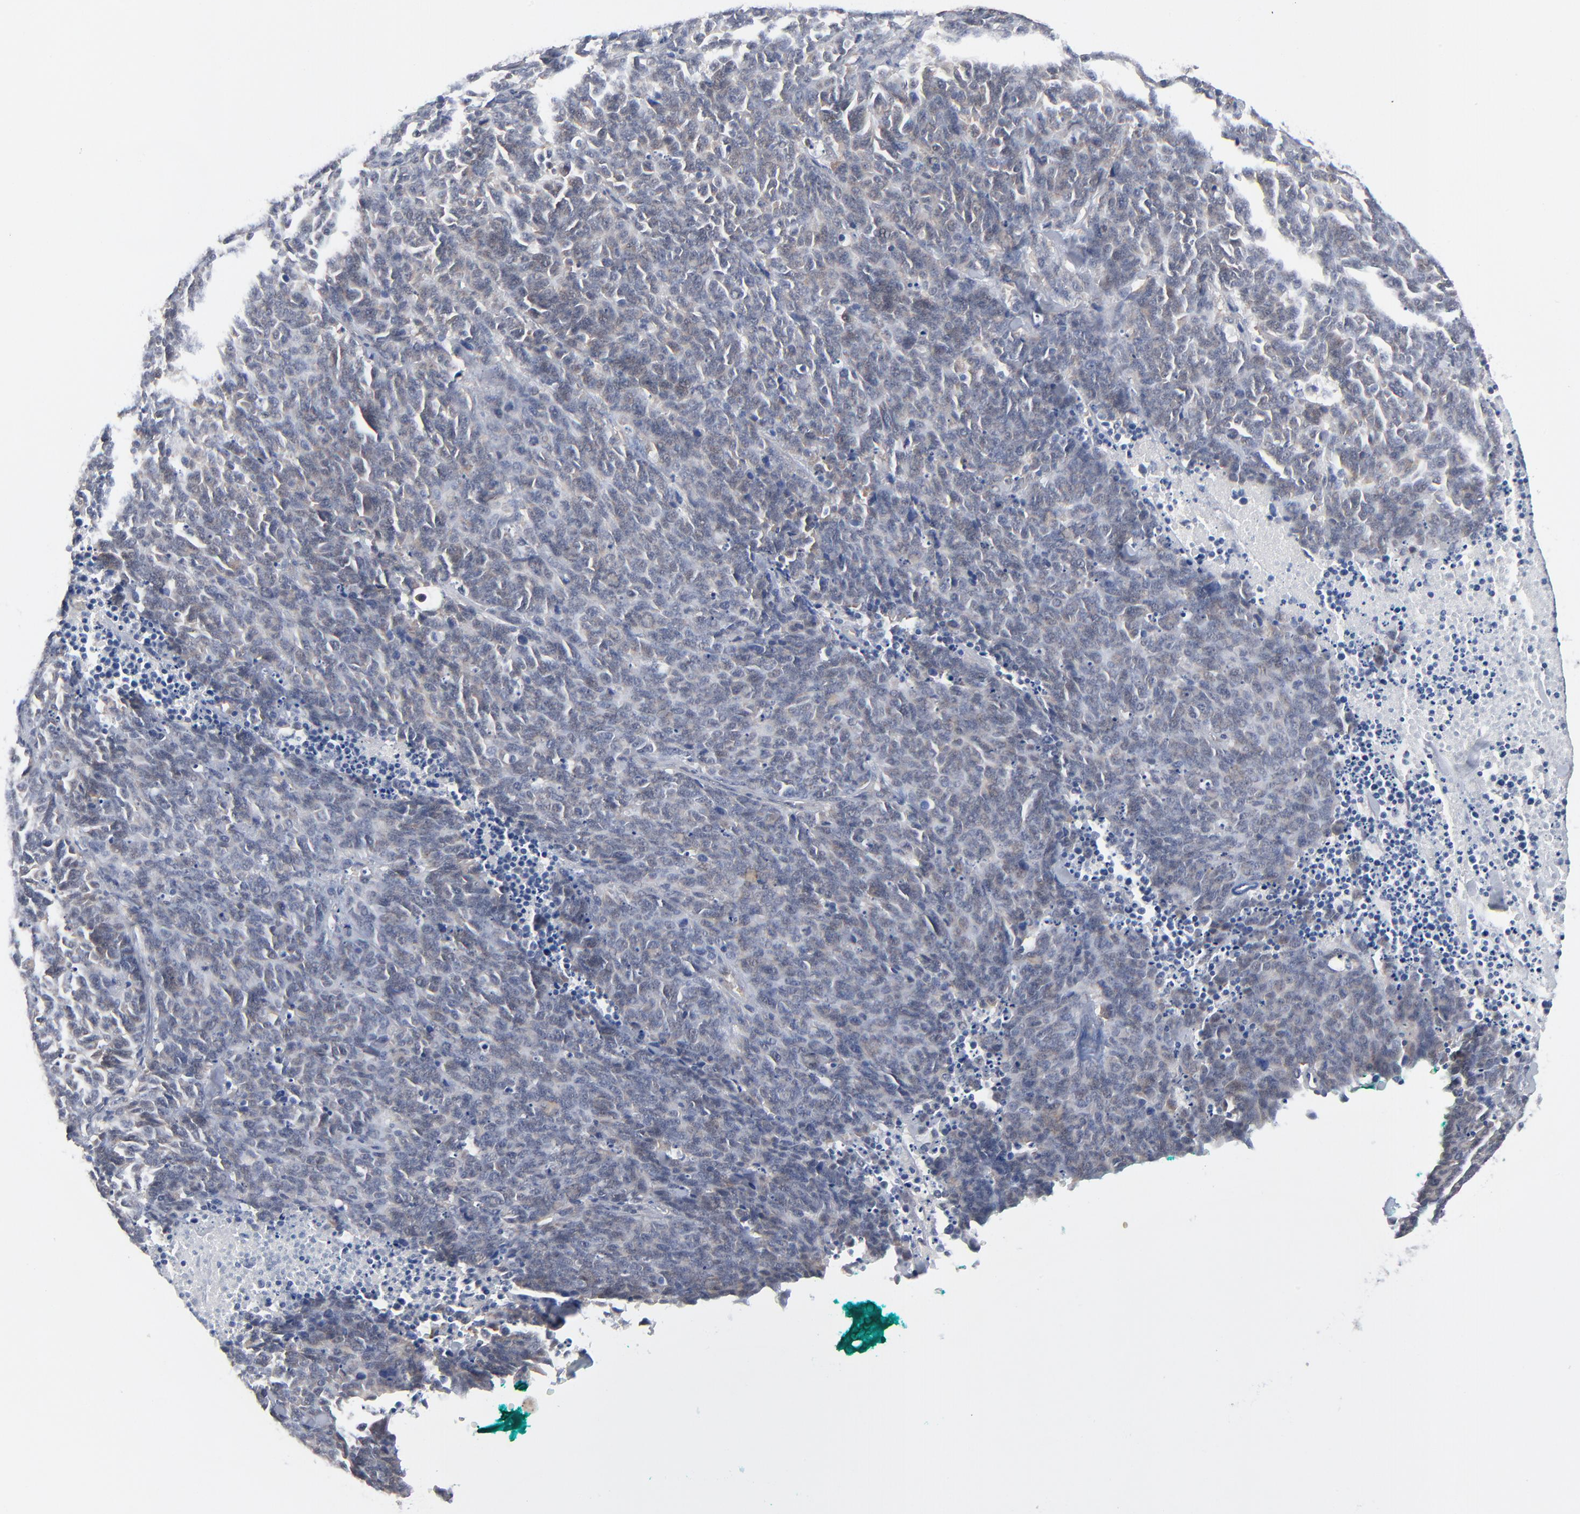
{"staining": {"intensity": "weak", "quantity": ">75%", "location": "cytoplasmic/membranous"}, "tissue": "lung cancer", "cell_type": "Tumor cells", "image_type": "cancer", "snomed": [{"axis": "morphology", "description": "Neoplasm, malignant, NOS"}, {"axis": "topography", "description": "Lung"}], "caption": "This image demonstrates immunohistochemistry (IHC) staining of lung neoplasm (malignant), with low weak cytoplasmic/membranous expression in about >75% of tumor cells.", "gene": "RPS6KB1", "patient": {"sex": "female", "age": 58}}